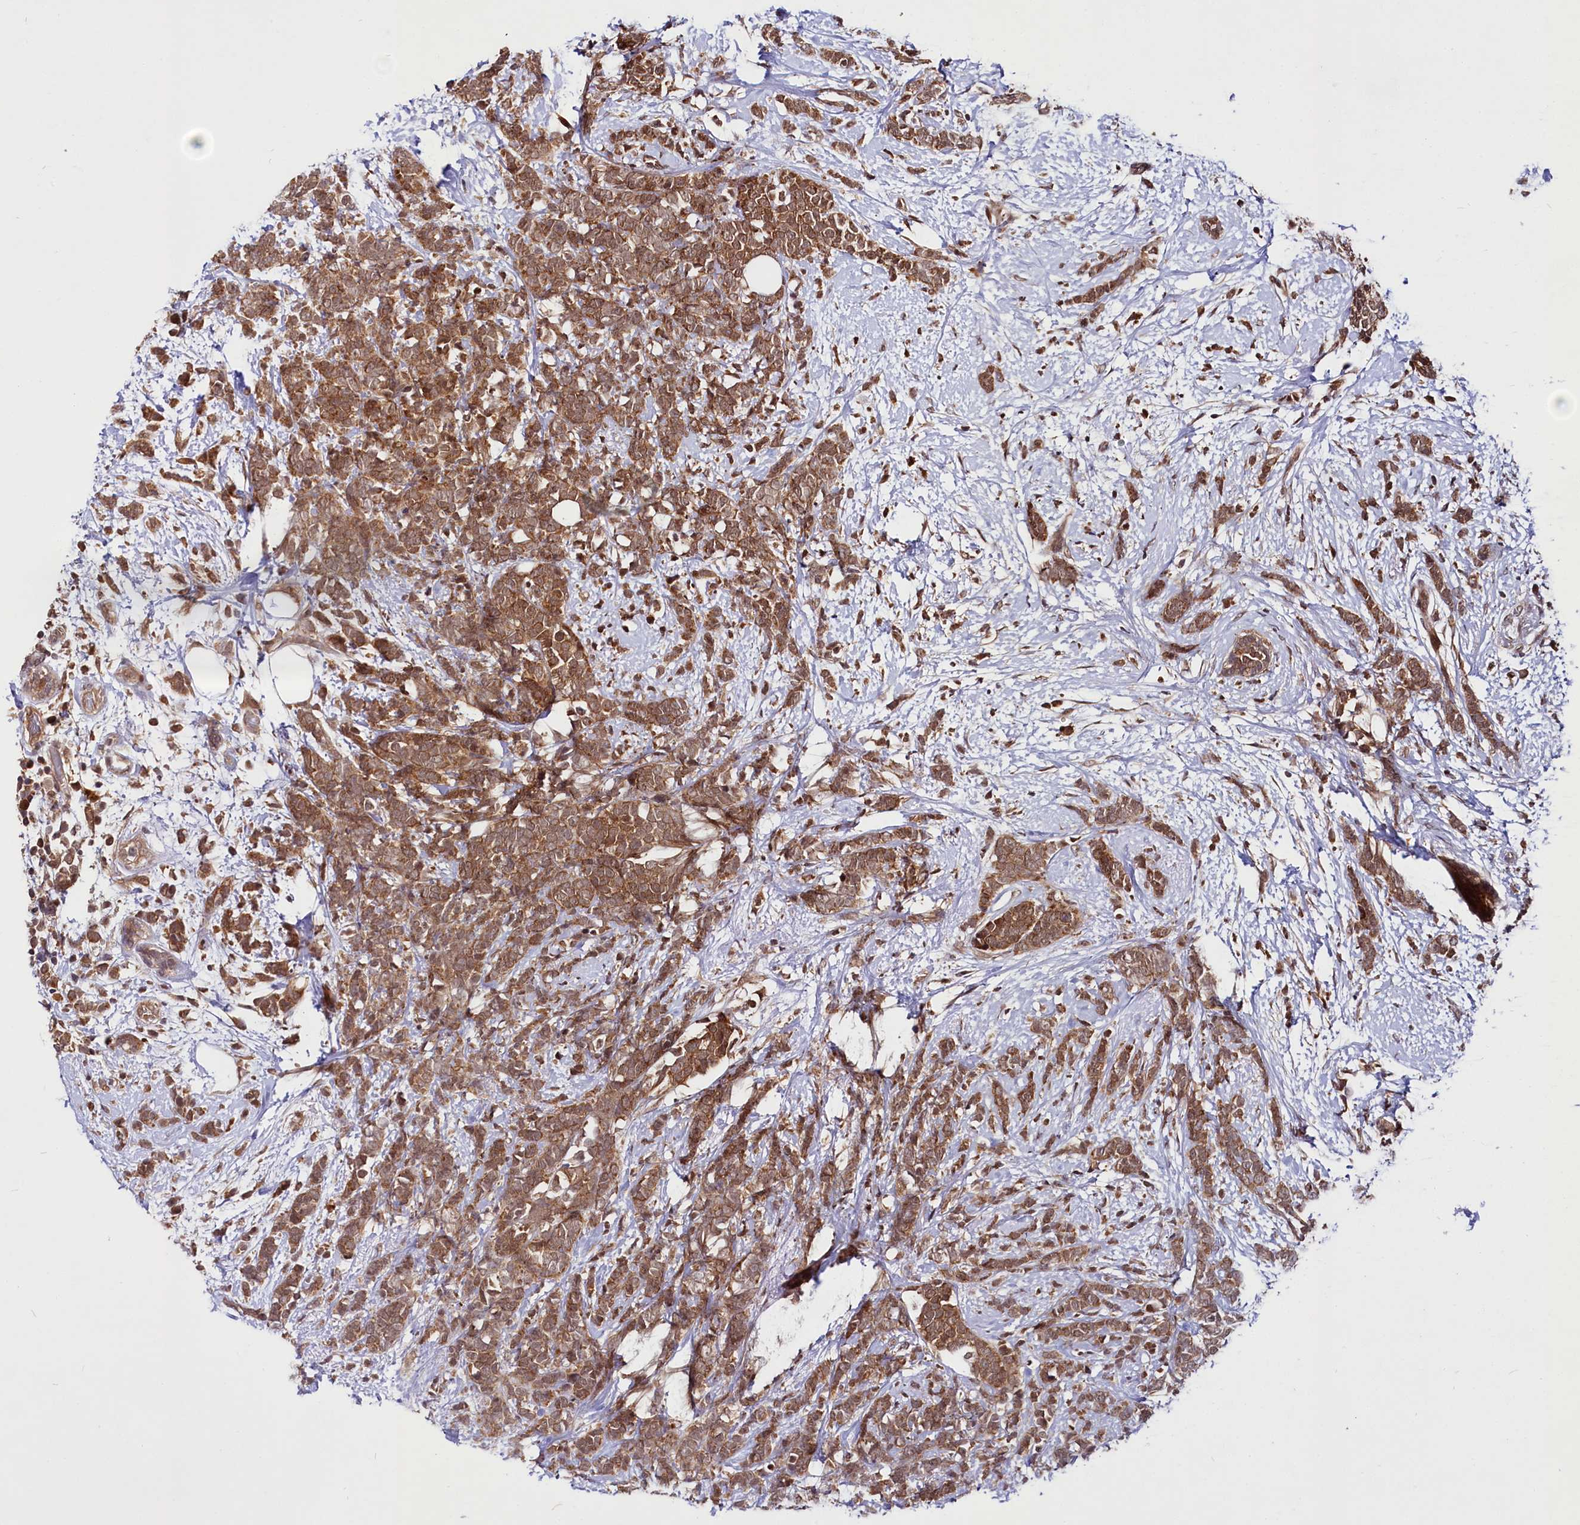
{"staining": {"intensity": "moderate", "quantity": ">75%", "location": "cytoplasmic/membranous,nuclear"}, "tissue": "breast cancer", "cell_type": "Tumor cells", "image_type": "cancer", "snomed": [{"axis": "morphology", "description": "Lobular carcinoma"}, {"axis": "topography", "description": "Breast"}], "caption": "The photomicrograph exhibits immunohistochemical staining of breast lobular carcinoma. There is moderate cytoplasmic/membranous and nuclear expression is identified in about >75% of tumor cells.", "gene": "UBE3A", "patient": {"sex": "female", "age": 58}}